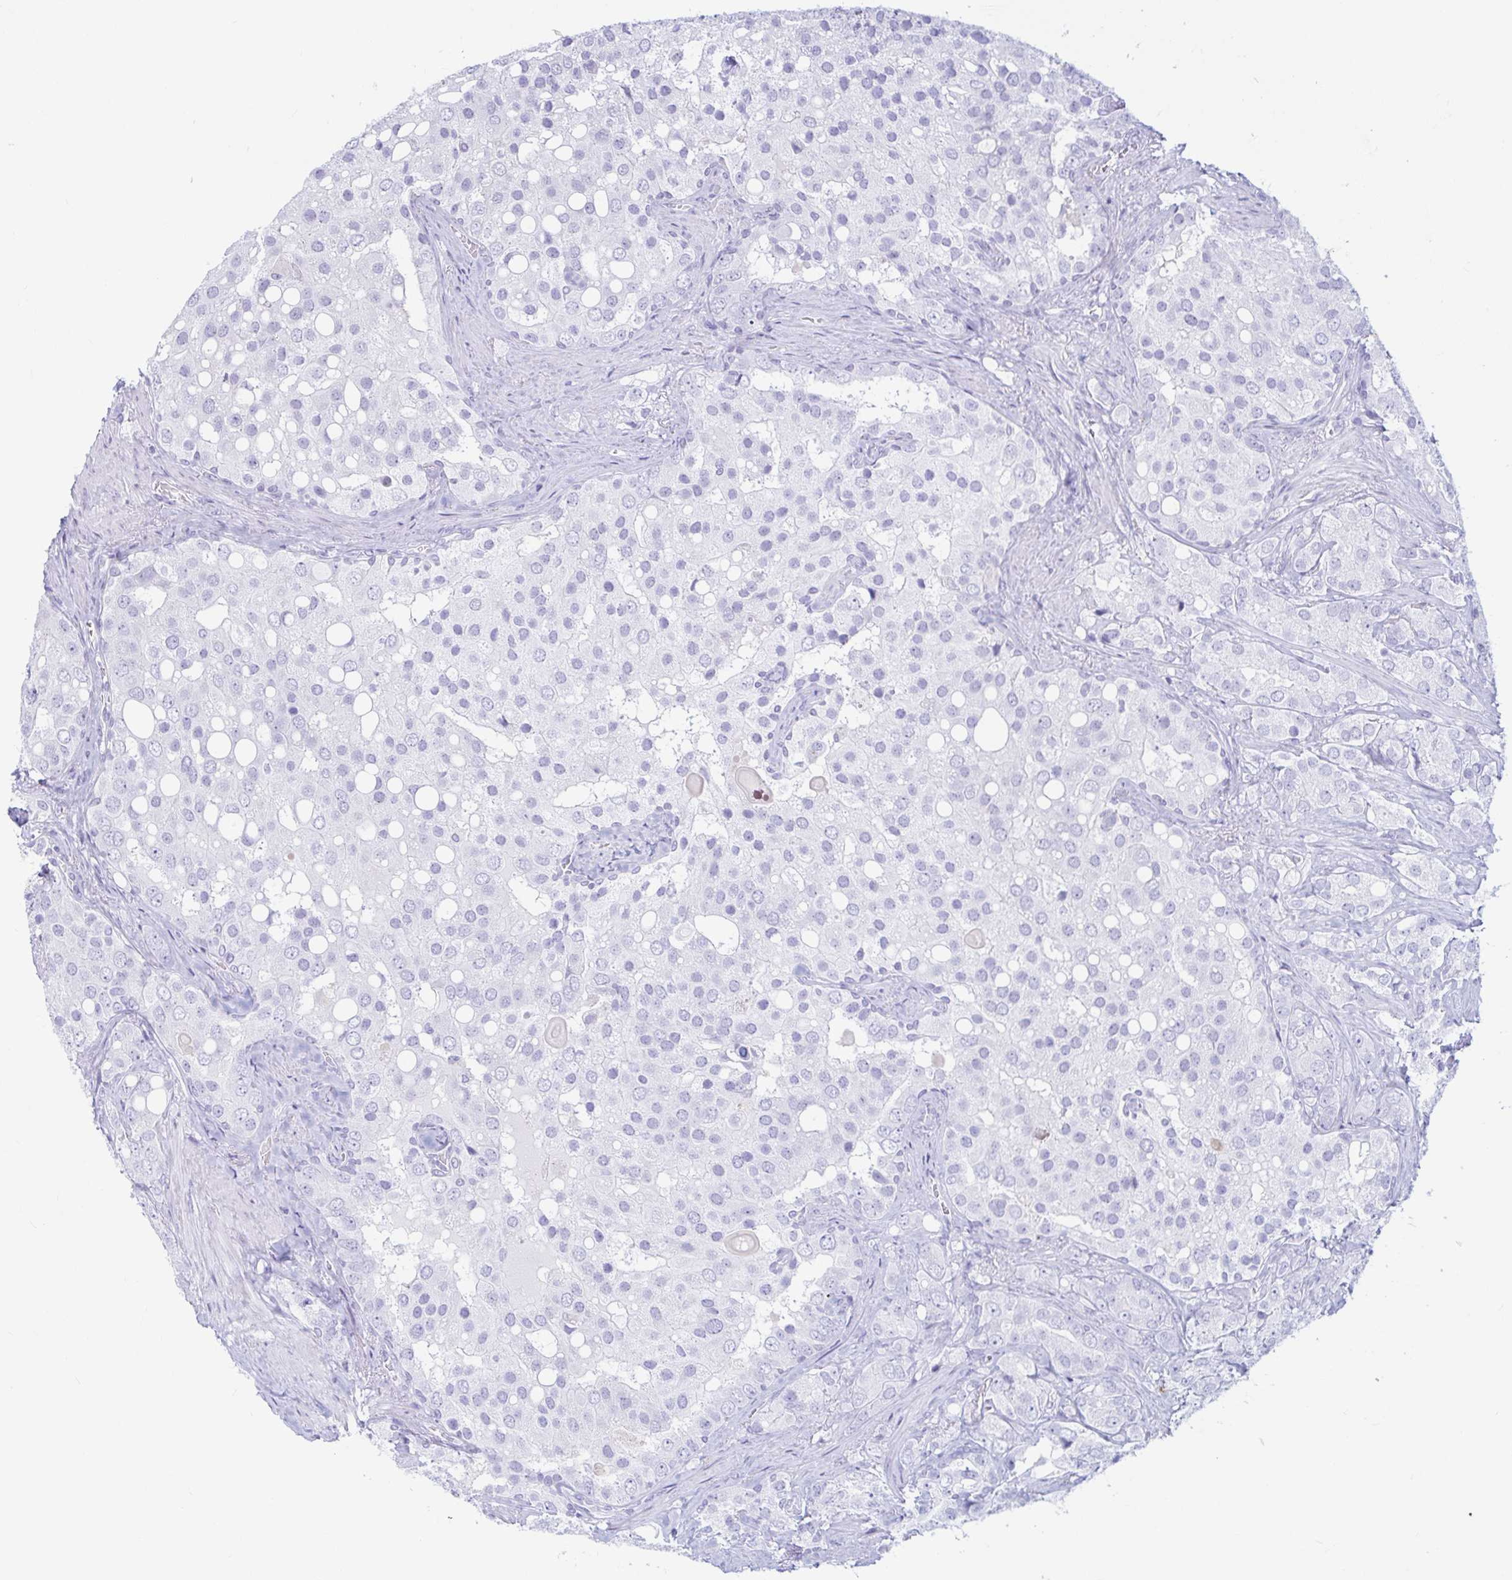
{"staining": {"intensity": "negative", "quantity": "none", "location": "none"}, "tissue": "prostate cancer", "cell_type": "Tumor cells", "image_type": "cancer", "snomed": [{"axis": "morphology", "description": "Adenocarcinoma, High grade"}, {"axis": "topography", "description": "Prostate"}], "caption": "Human prostate cancer (adenocarcinoma (high-grade)) stained for a protein using immunohistochemistry reveals no staining in tumor cells.", "gene": "ERICH6", "patient": {"sex": "male", "age": 67}}